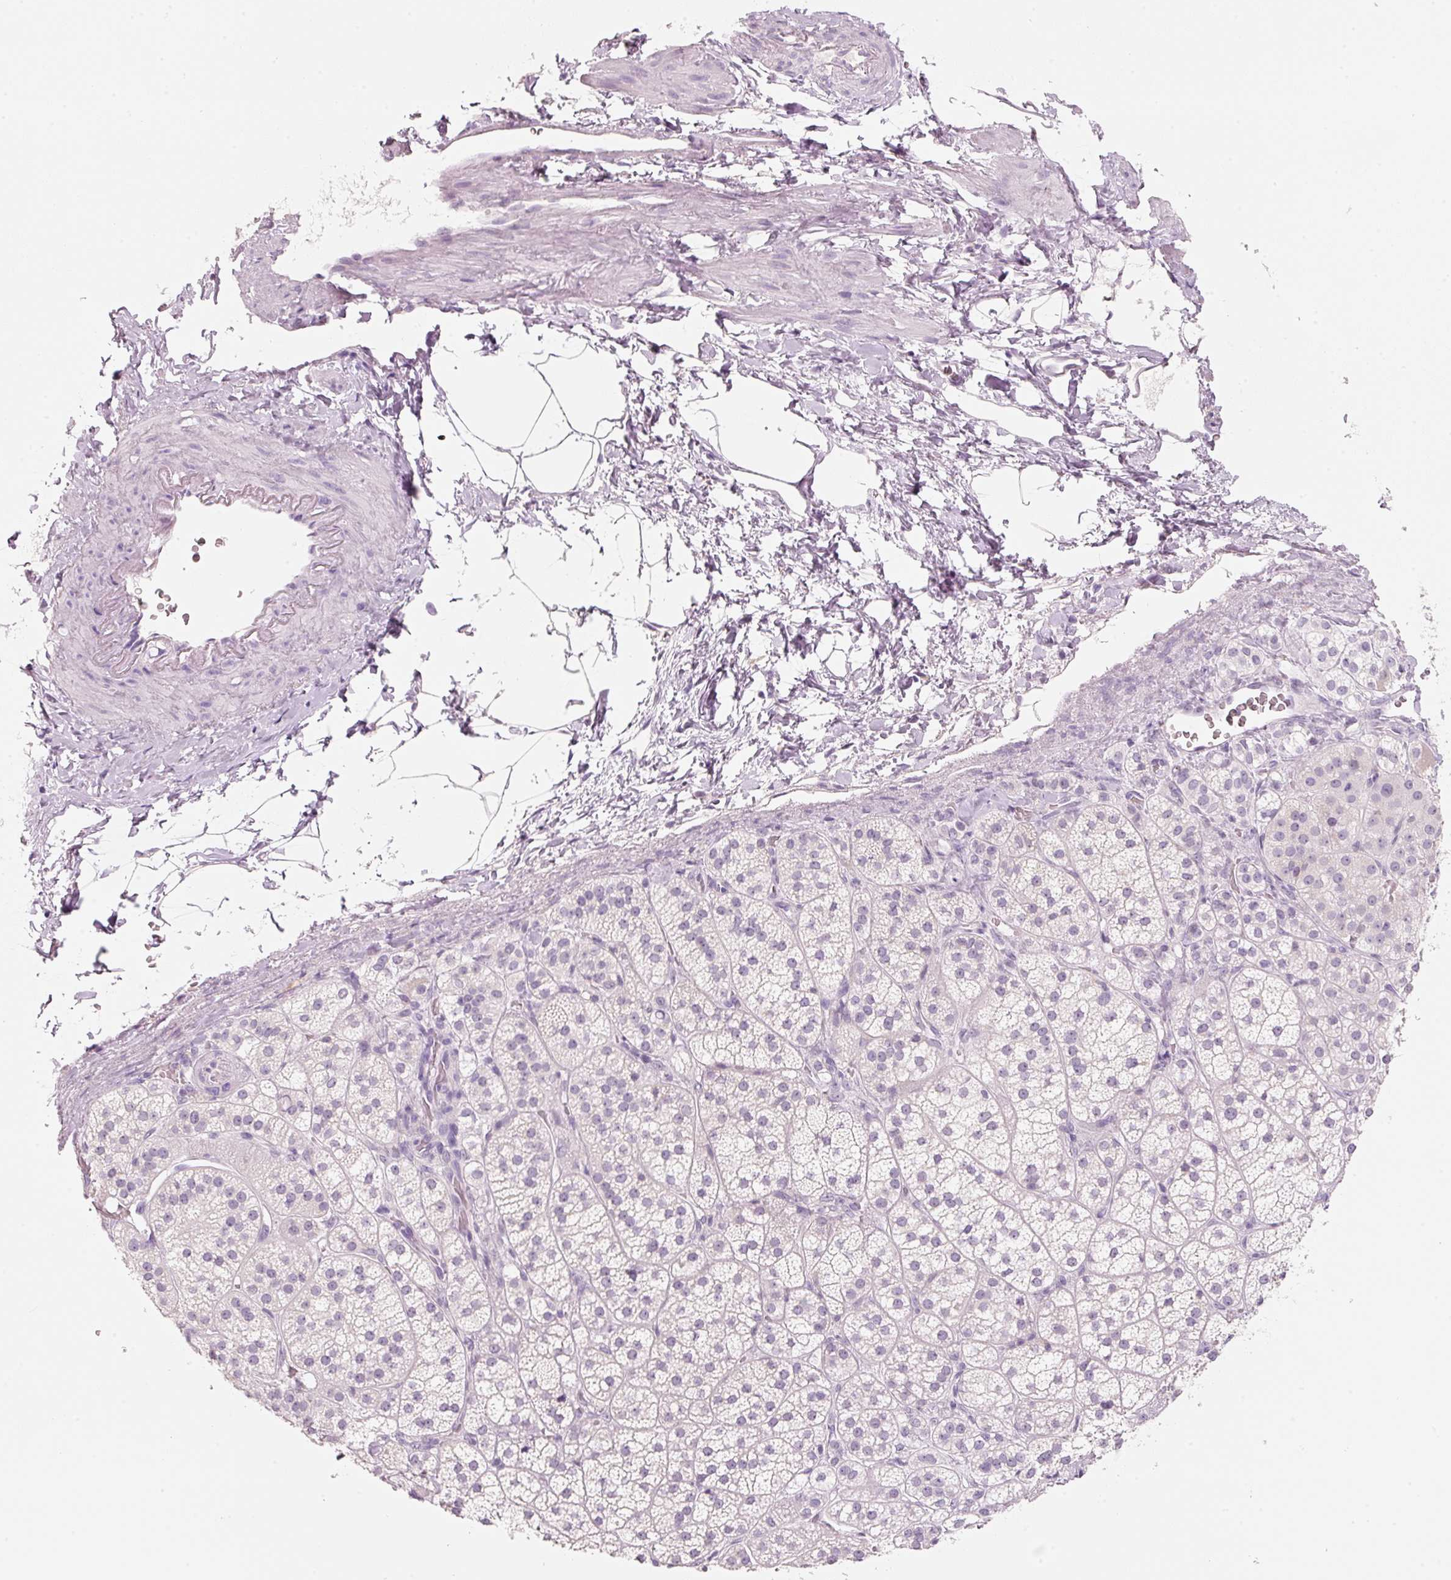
{"staining": {"intensity": "negative", "quantity": "none", "location": "none"}, "tissue": "adrenal gland", "cell_type": "Glandular cells", "image_type": "normal", "snomed": [{"axis": "morphology", "description": "Normal tissue, NOS"}, {"axis": "topography", "description": "Adrenal gland"}], "caption": "Glandular cells show no significant positivity in unremarkable adrenal gland.", "gene": "ENSG00000206549", "patient": {"sex": "female", "age": 60}}